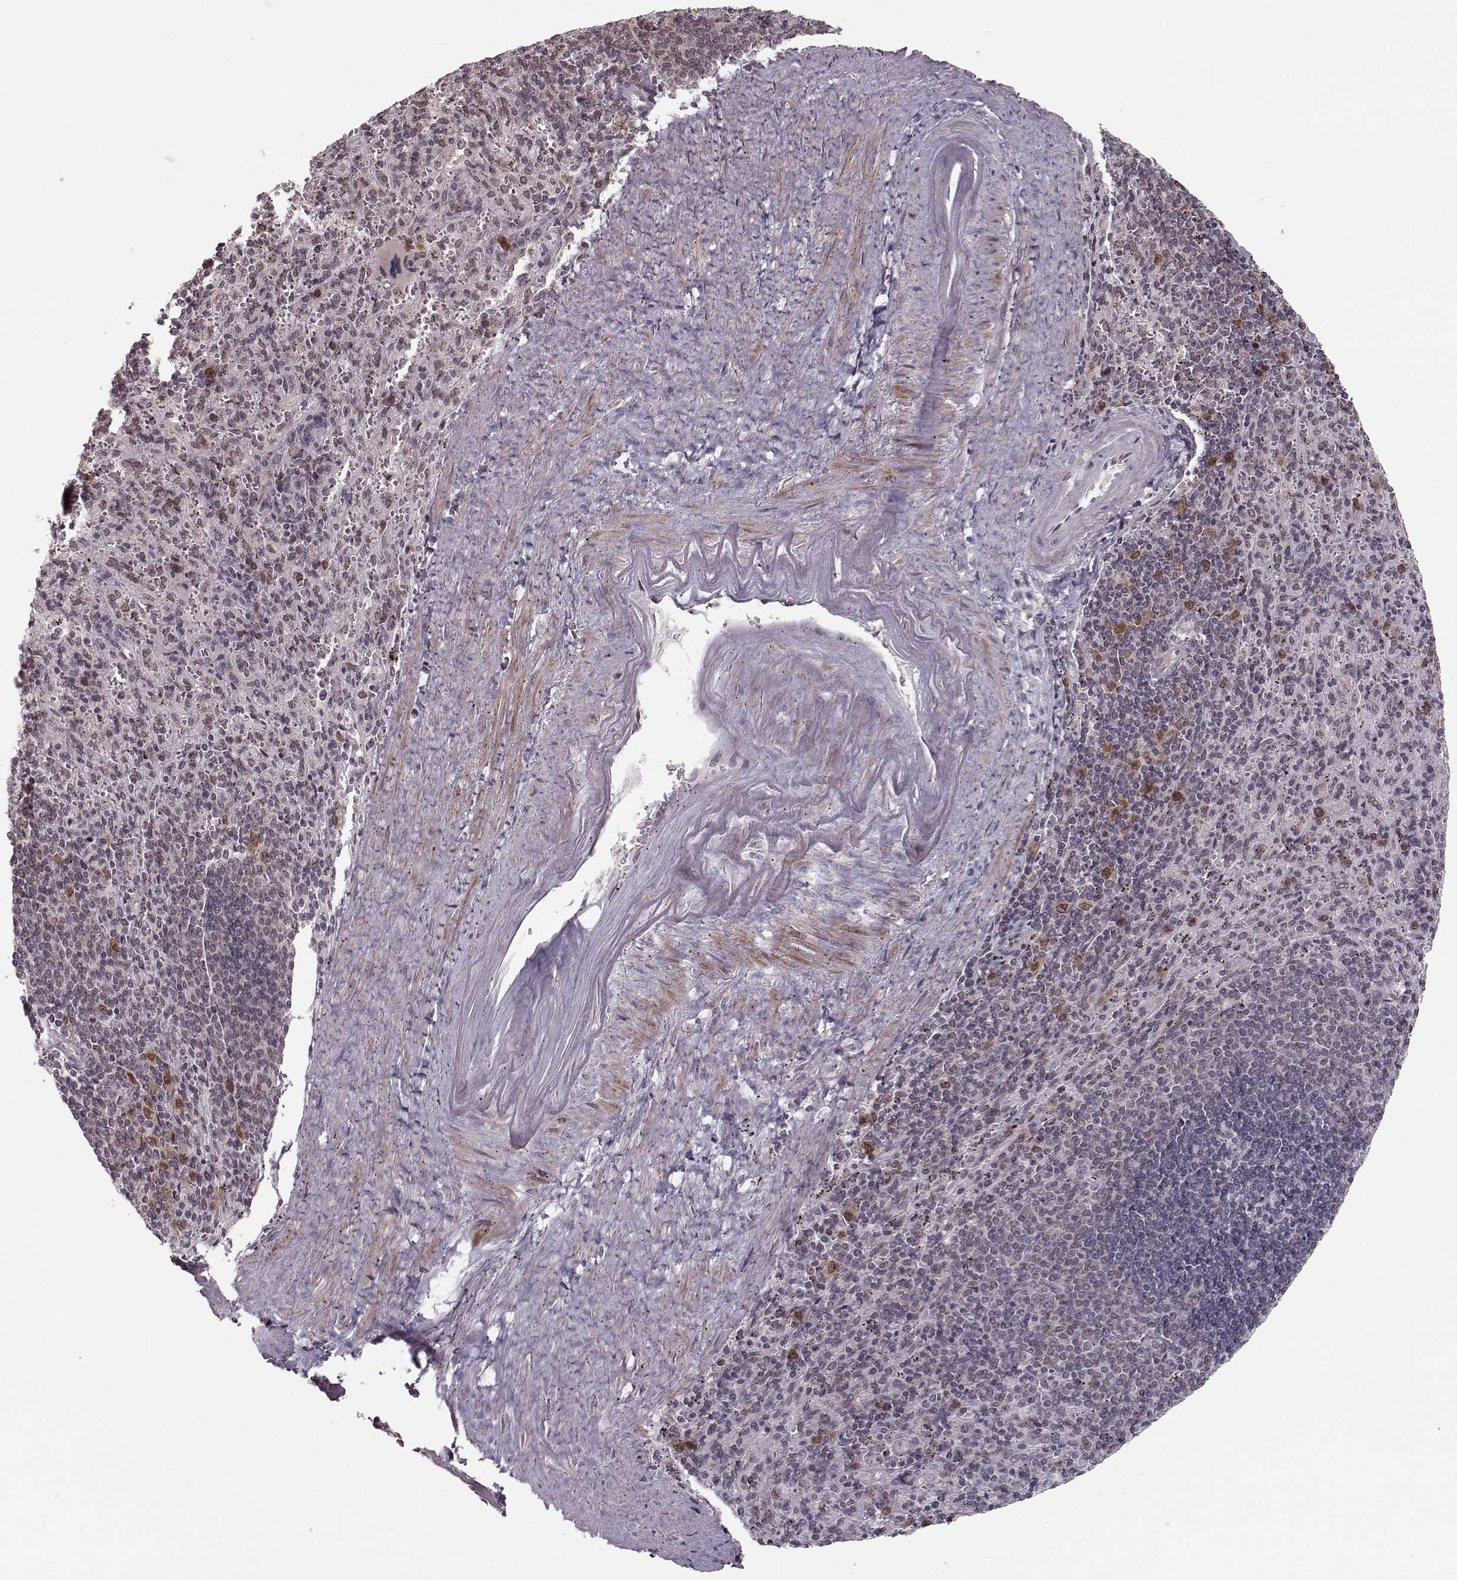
{"staining": {"intensity": "moderate", "quantity": "<25%", "location": "cytoplasmic/membranous,nuclear"}, "tissue": "spleen", "cell_type": "Cells in red pulp", "image_type": "normal", "snomed": [{"axis": "morphology", "description": "Normal tissue, NOS"}, {"axis": "topography", "description": "Spleen"}], "caption": "Unremarkable spleen exhibits moderate cytoplasmic/membranous,nuclear staining in about <25% of cells in red pulp.", "gene": "NUP37", "patient": {"sex": "male", "age": 57}}